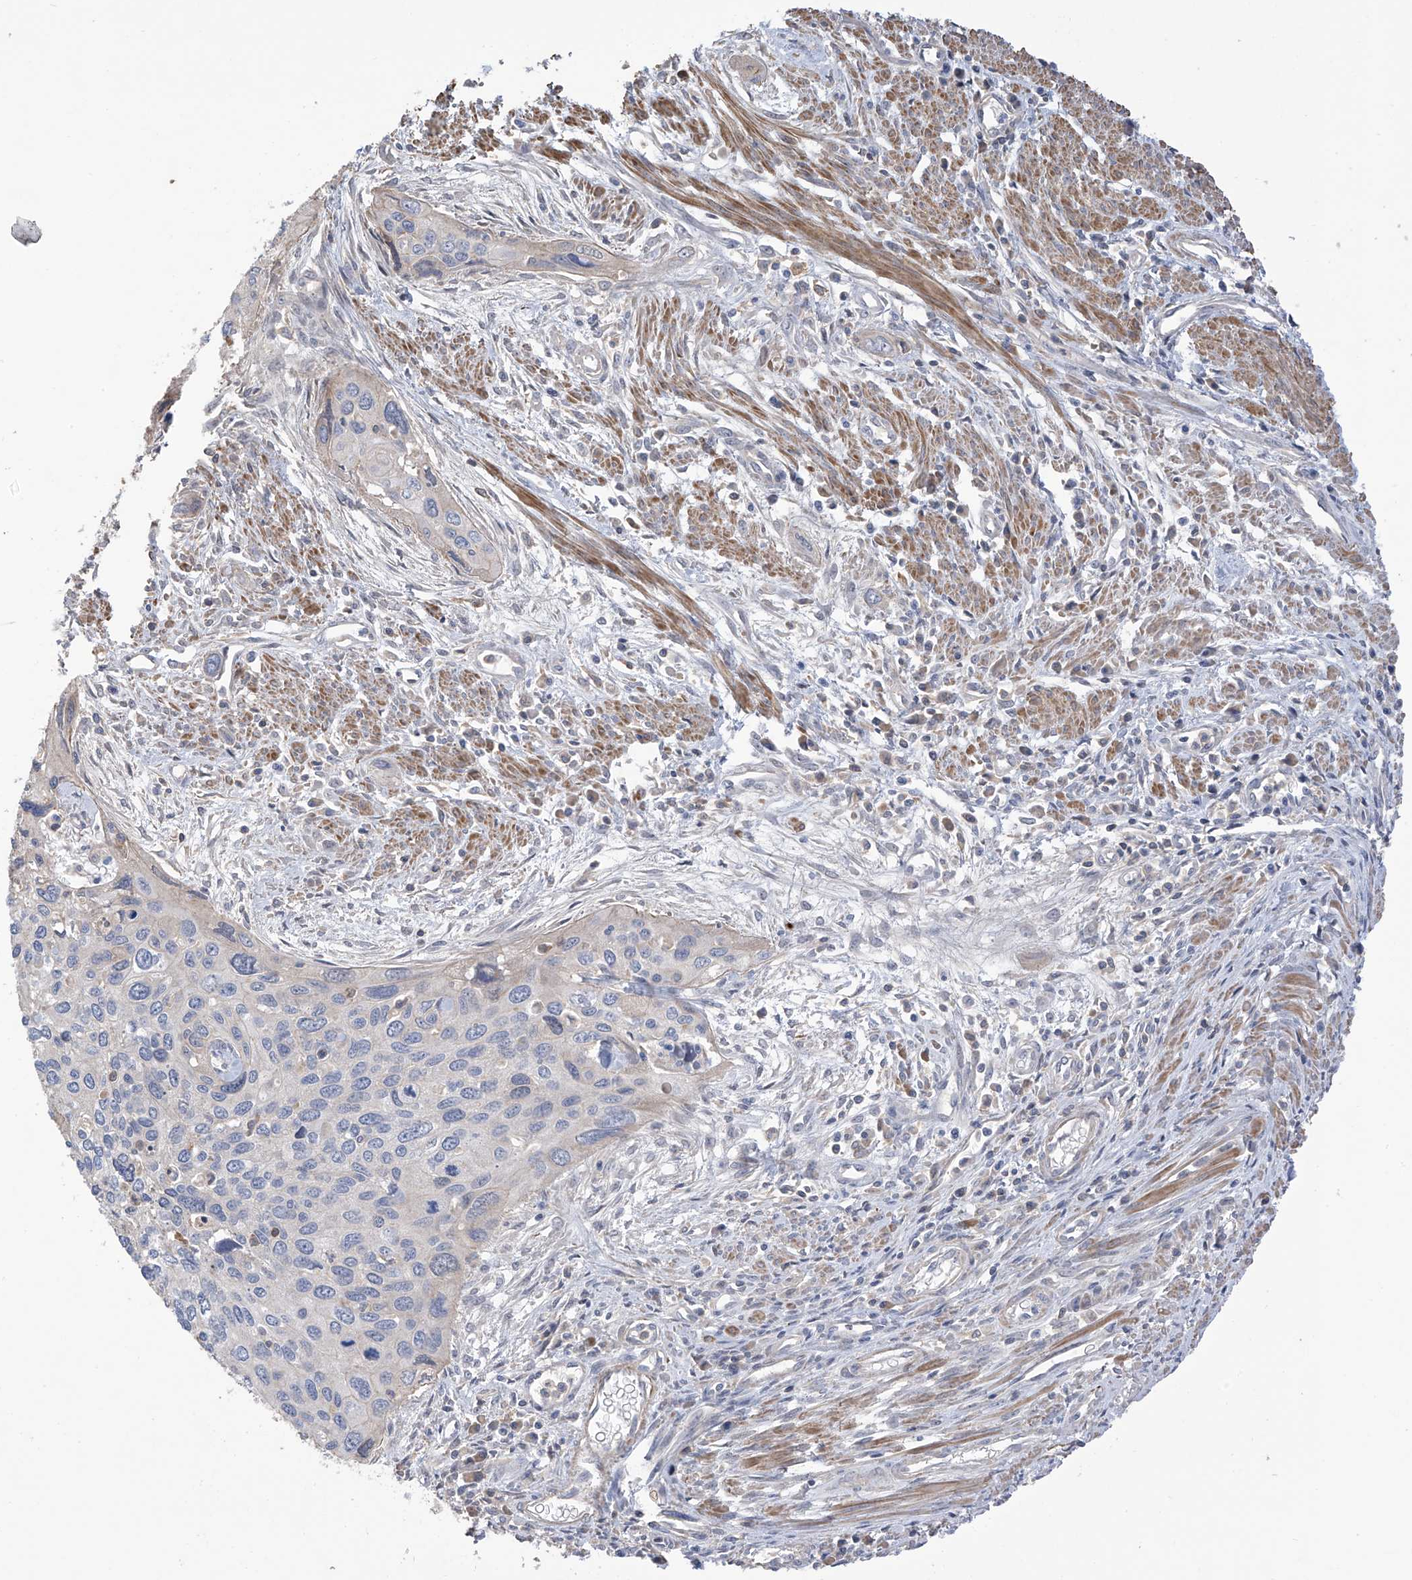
{"staining": {"intensity": "negative", "quantity": "none", "location": "none"}, "tissue": "cervical cancer", "cell_type": "Tumor cells", "image_type": "cancer", "snomed": [{"axis": "morphology", "description": "Squamous cell carcinoma, NOS"}, {"axis": "topography", "description": "Cervix"}], "caption": "Cervical cancer (squamous cell carcinoma) stained for a protein using IHC demonstrates no expression tumor cells.", "gene": "SLFN14", "patient": {"sex": "female", "age": 55}}